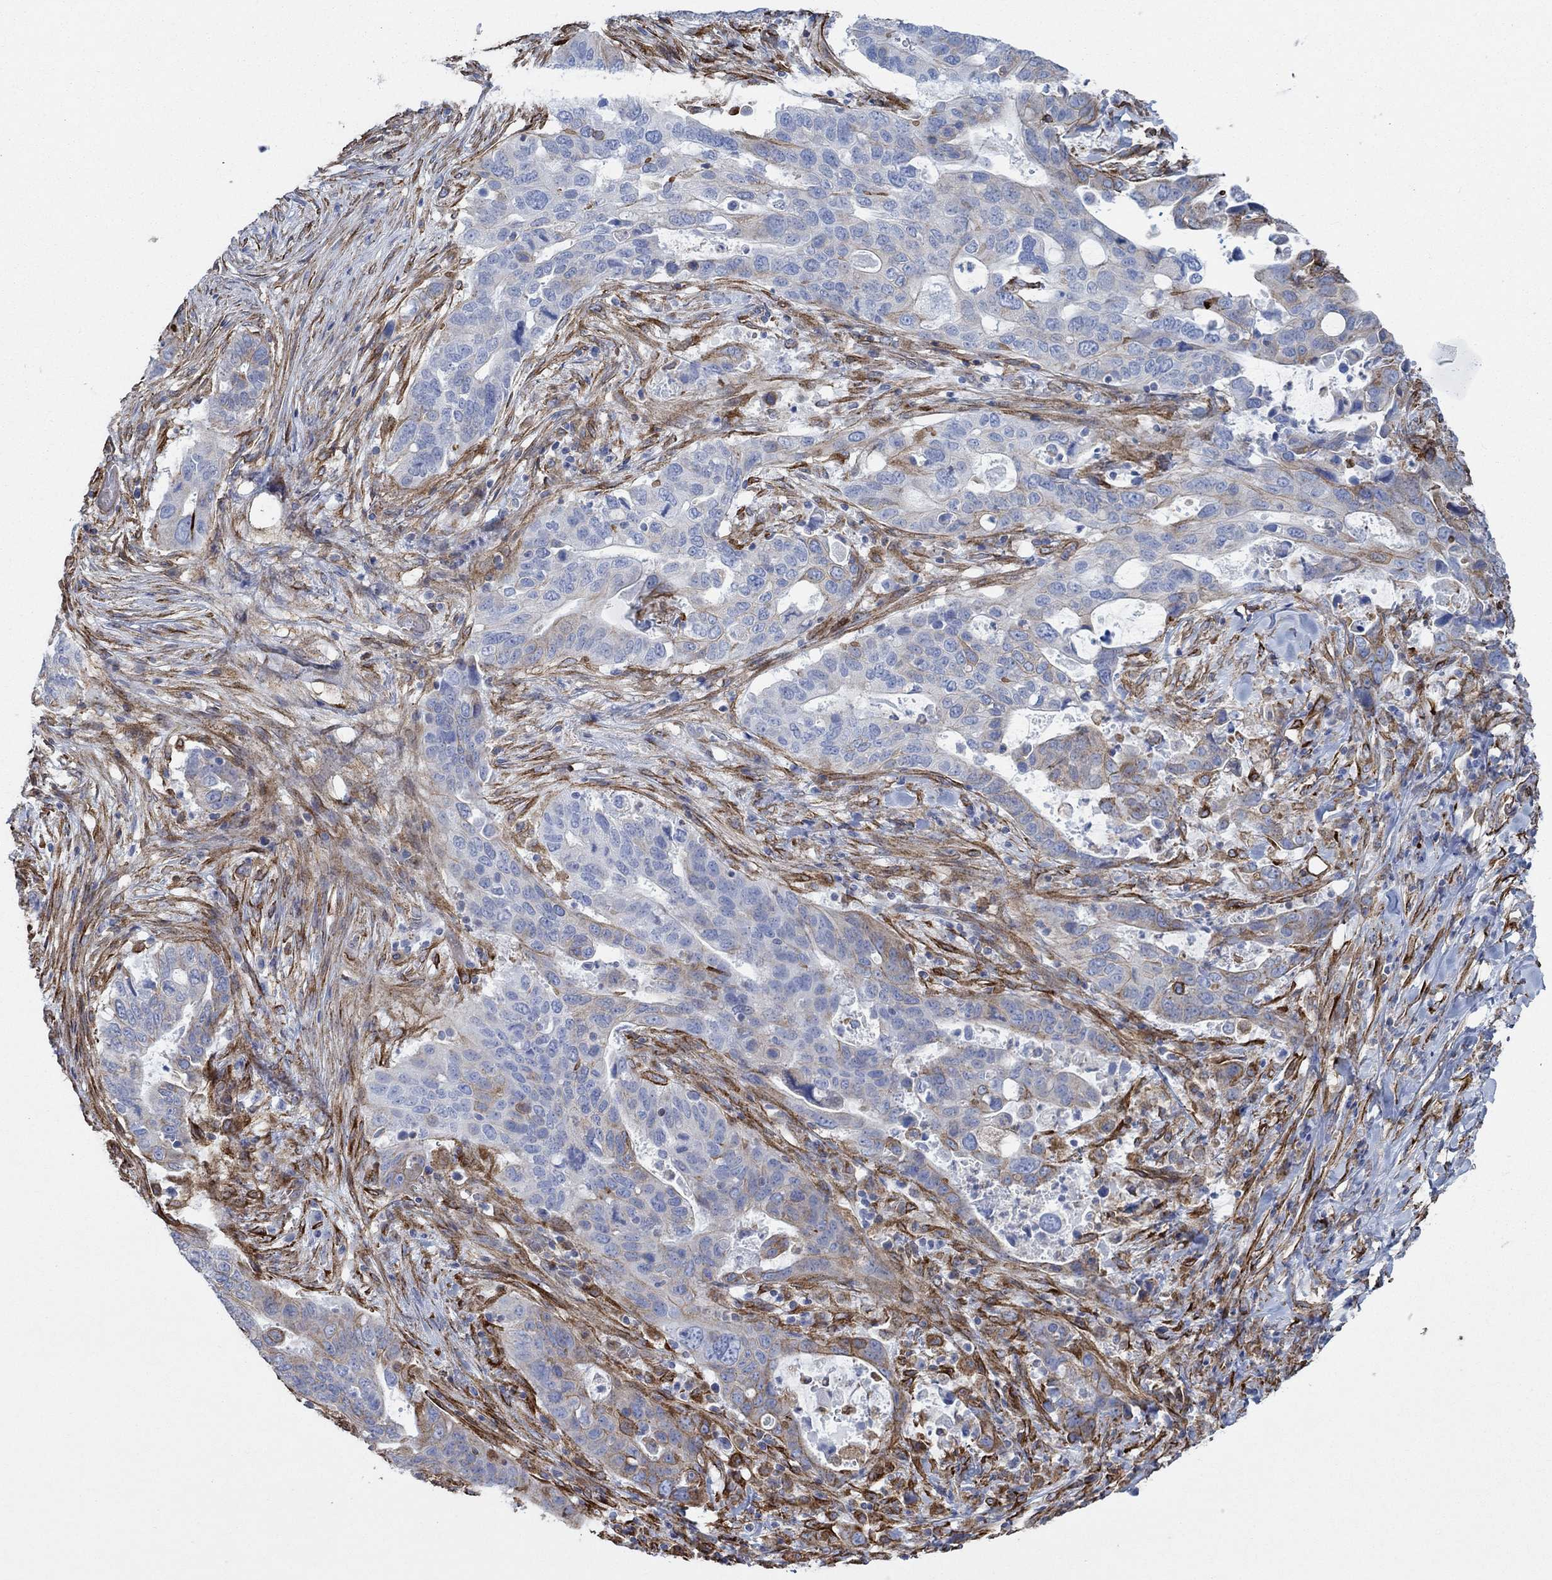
{"staining": {"intensity": "moderate", "quantity": "<25%", "location": "cytoplasmic/membranous,nuclear"}, "tissue": "stomach cancer", "cell_type": "Tumor cells", "image_type": "cancer", "snomed": [{"axis": "morphology", "description": "Adenocarcinoma, NOS"}, {"axis": "topography", "description": "Stomach"}], "caption": "Stomach adenocarcinoma was stained to show a protein in brown. There is low levels of moderate cytoplasmic/membranous and nuclear positivity in approximately <25% of tumor cells. Immunohistochemistry (ihc) stains the protein of interest in brown and the nuclei are stained blue.", "gene": "STC2", "patient": {"sex": "male", "age": 54}}